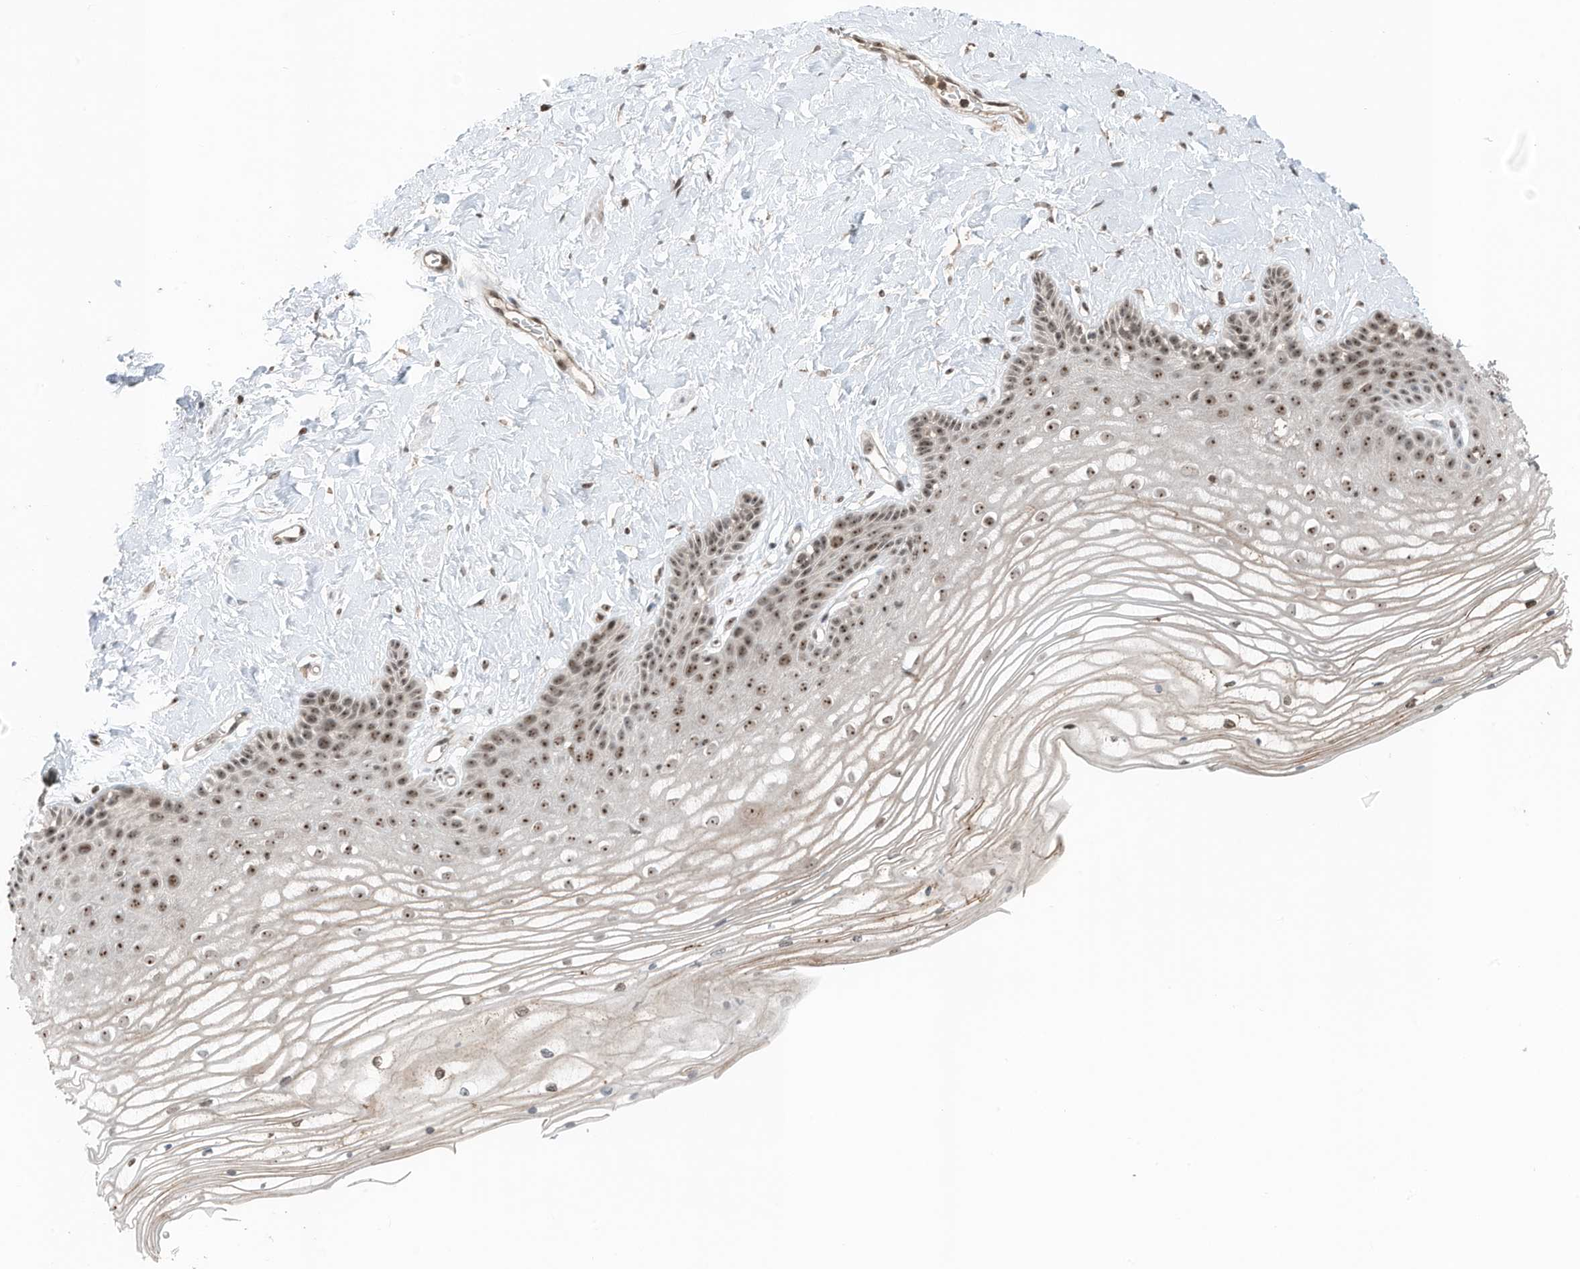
{"staining": {"intensity": "strong", "quantity": "25%-75%", "location": "nuclear"}, "tissue": "vagina", "cell_type": "Squamous epithelial cells", "image_type": "normal", "snomed": [{"axis": "morphology", "description": "Normal tissue, NOS"}, {"axis": "topography", "description": "Vagina"}, {"axis": "topography", "description": "Cervix"}], "caption": "The image displays immunohistochemical staining of normal vagina. There is strong nuclear expression is seen in about 25%-75% of squamous epithelial cells.", "gene": "UTP3", "patient": {"sex": "female", "age": 40}}